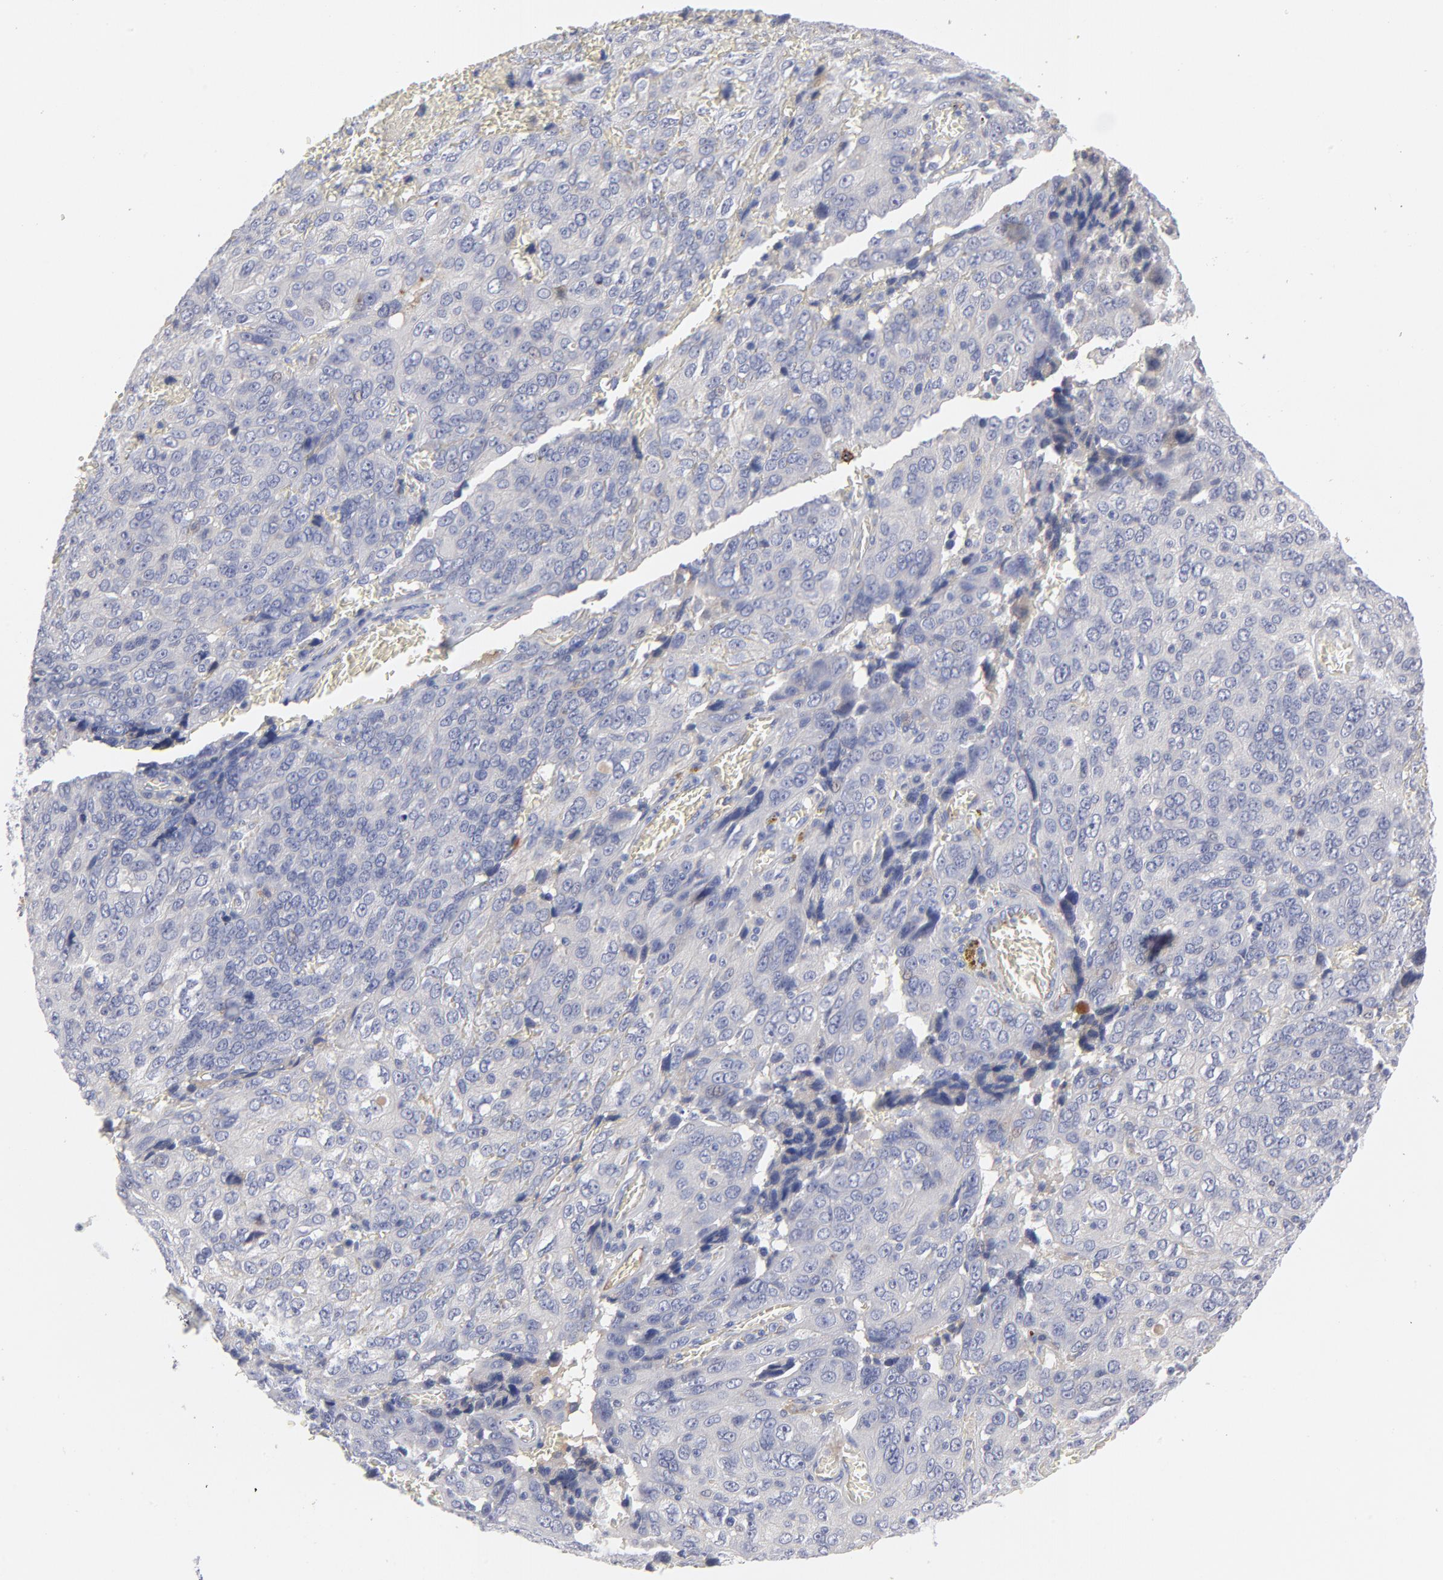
{"staining": {"intensity": "negative", "quantity": "none", "location": "none"}, "tissue": "ovarian cancer", "cell_type": "Tumor cells", "image_type": "cancer", "snomed": [{"axis": "morphology", "description": "Carcinoma, endometroid"}, {"axis": "topography", "description": "Ovary"}], "caption": "High power microscopy micrograph of an immunohistochemistry photomicrograph of ovarian endometroid carcinoma, revealing no significant staining in tumor cells.", "gene": "CCR3", "patient": {"sex": "female", "age": 75}}